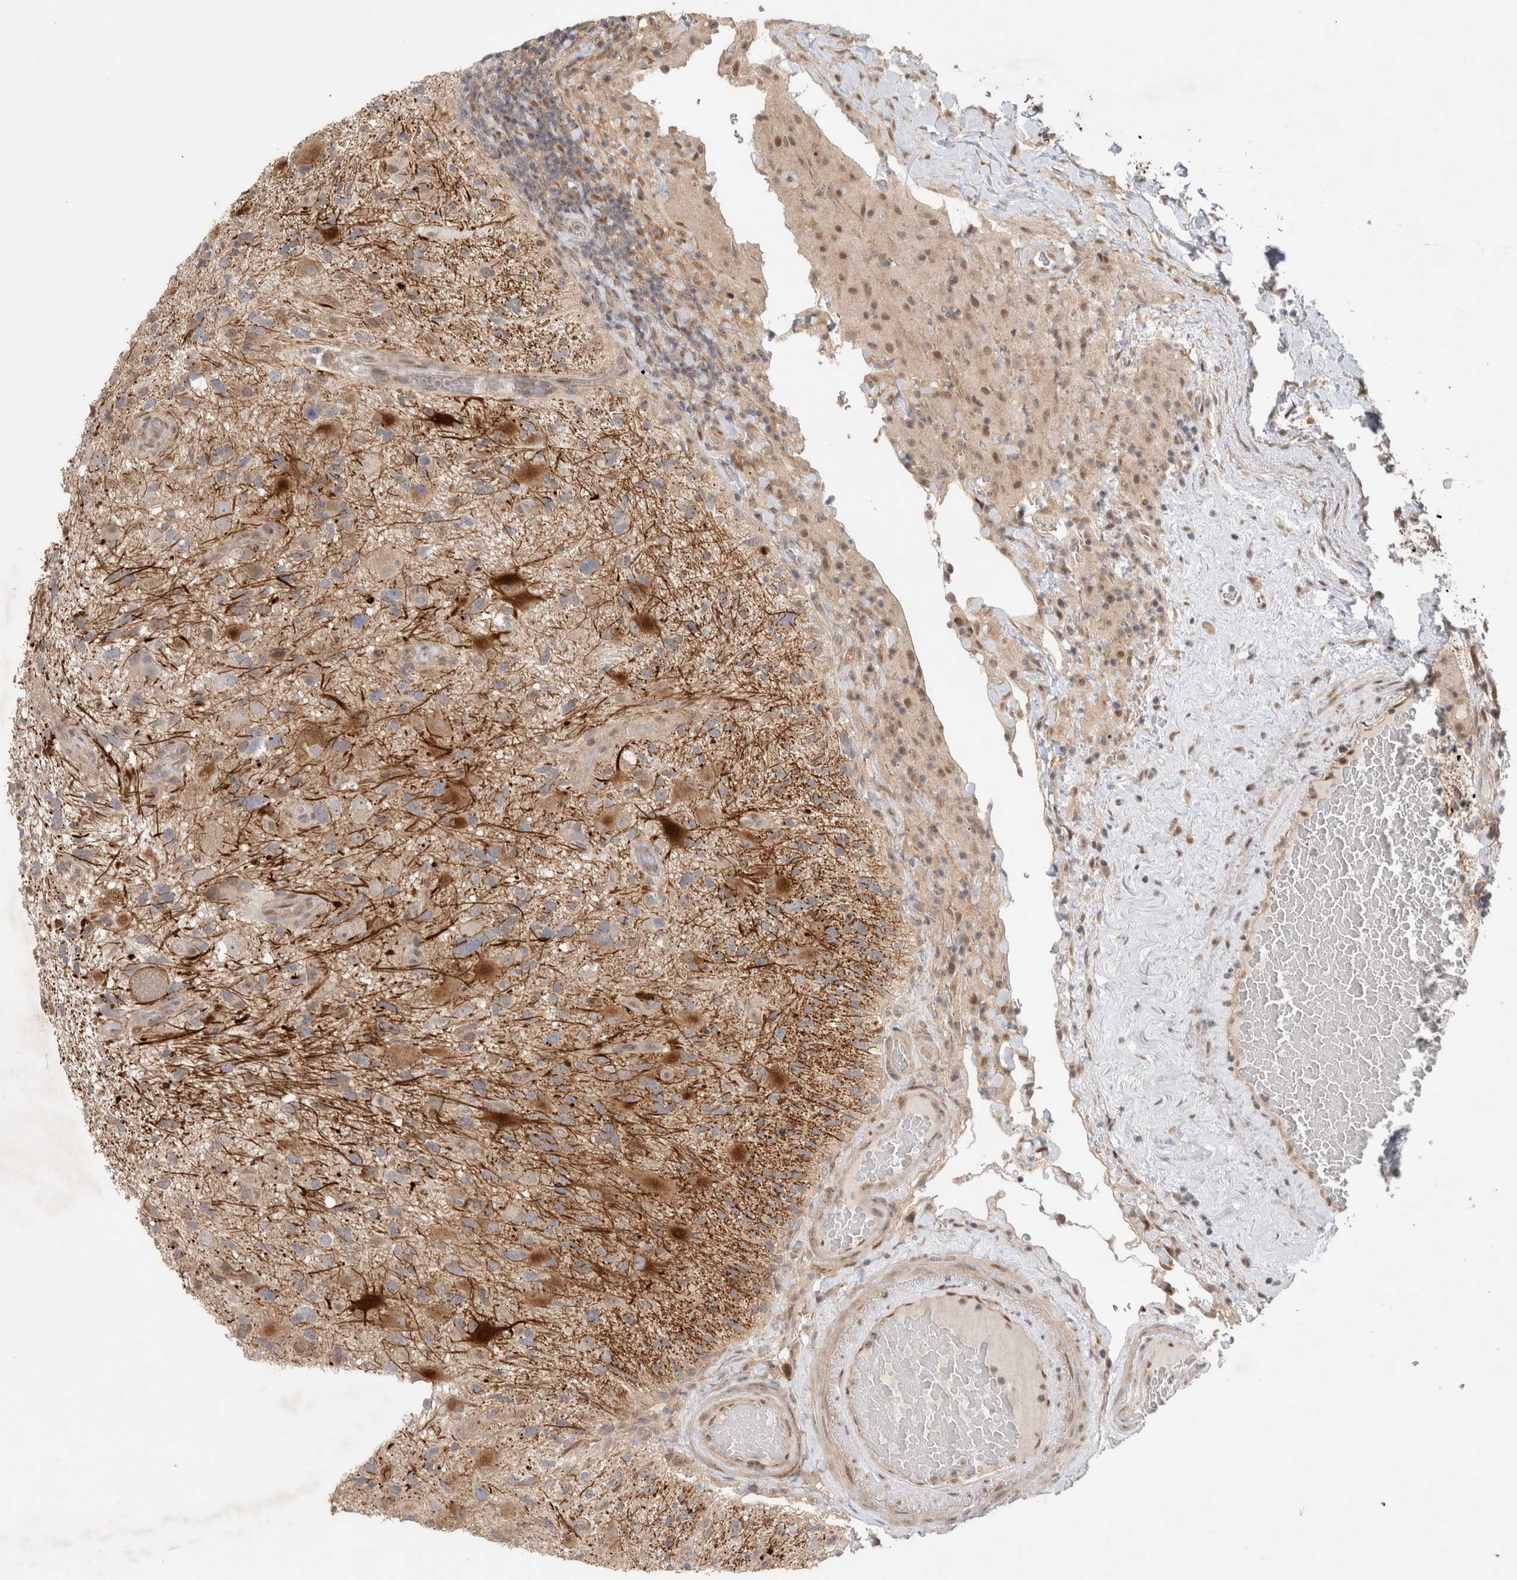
{"staining": {"intensity": "negative", "quantity": "none", "location": "none"}, "tissue": "glioma", "cell_type": "Tumor cells", "image_type": "cancer", "snomed": [{"axis": "morphology", "description": "Glioma, malignant, High grade"}, {"axis": "topography", "description": "Brain"}], "caption": "Tumor cells are negative for protein expression in human glioma. Brightfield microscopy of IHC stained with DAB (brown) and hematoxylin (blue), captured at high magnification.", "gene": "SLC29A1", "patient": {"sex": "male", "age": 33}}